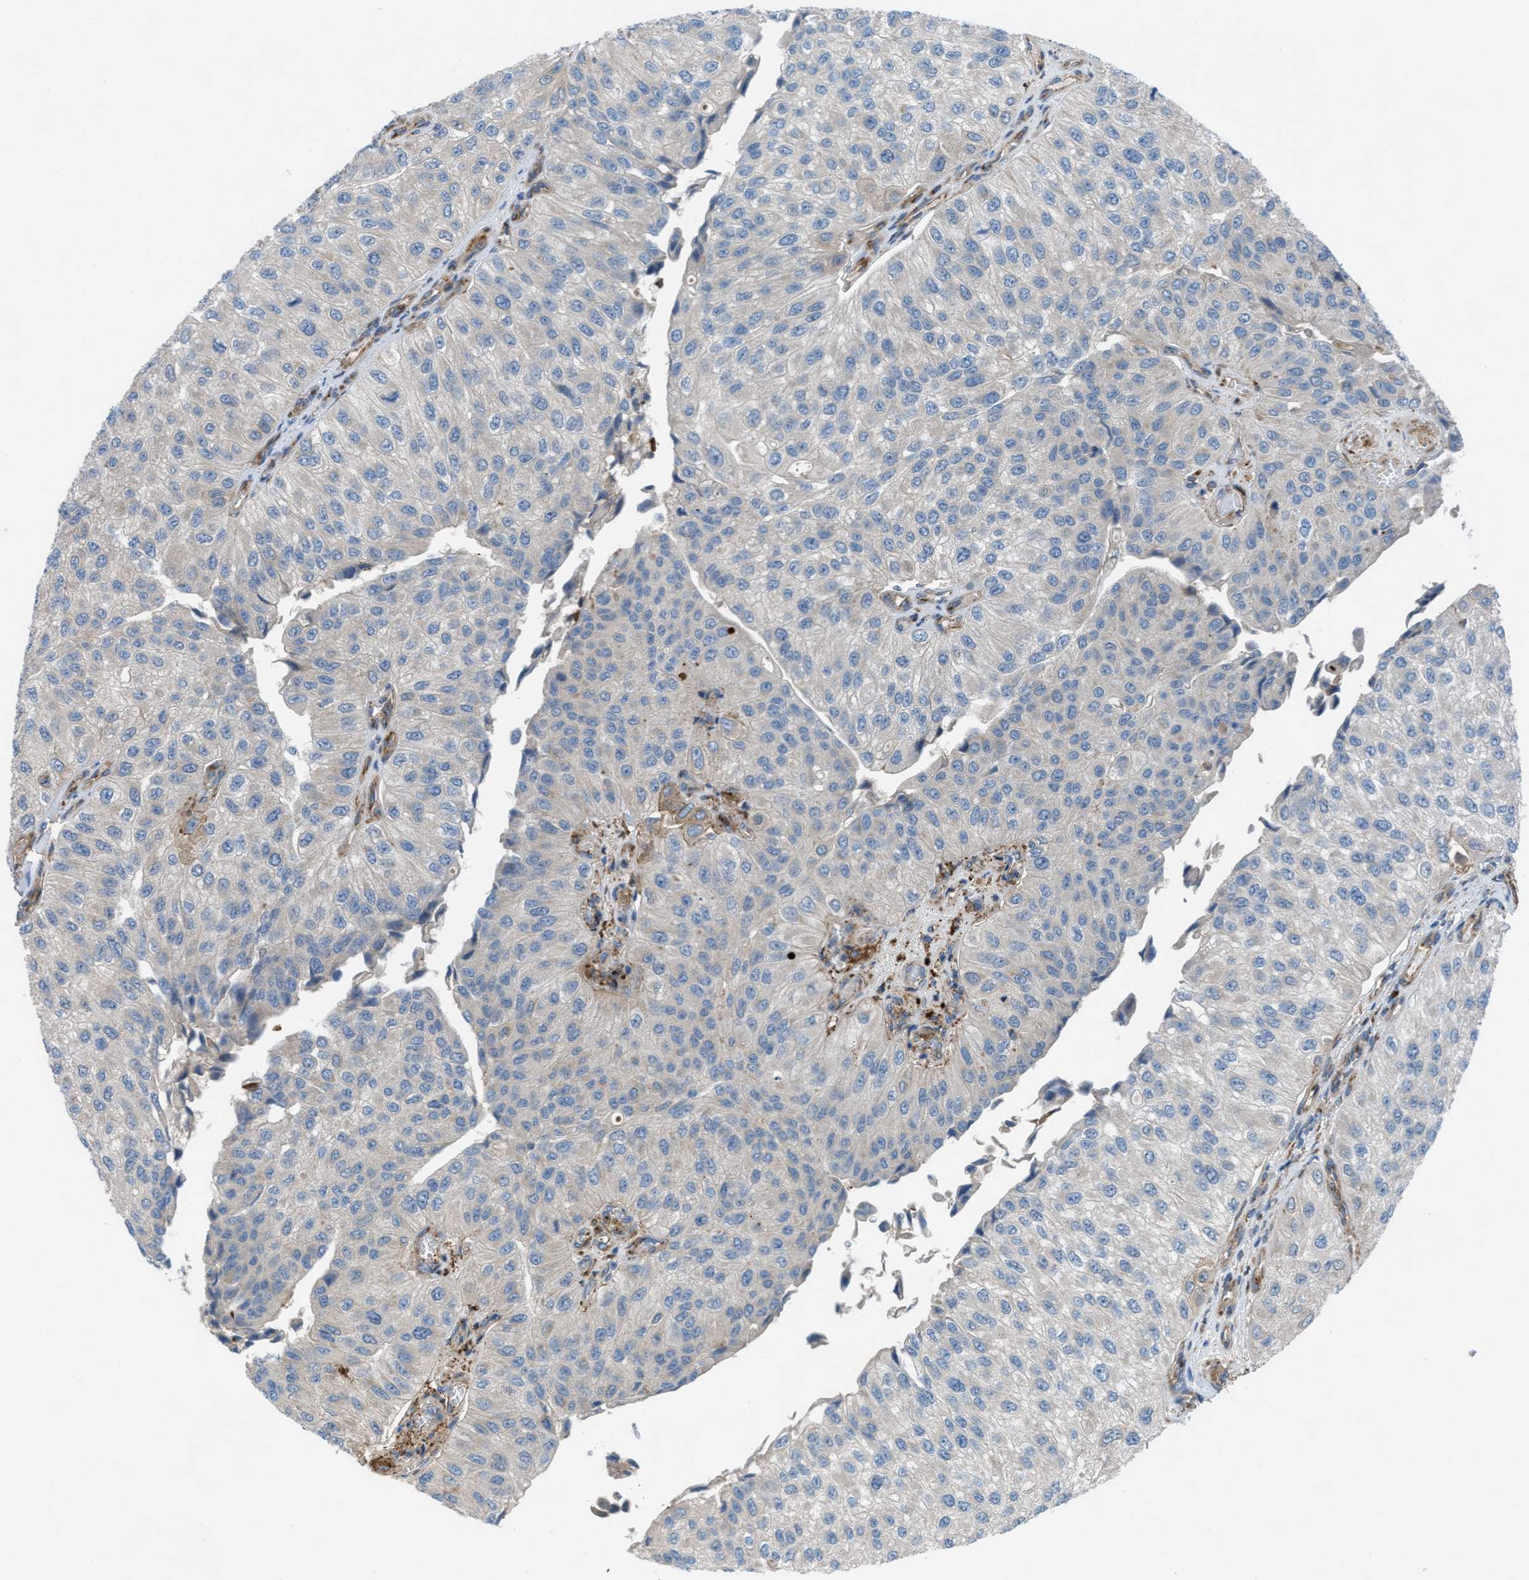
{"staining": {"intensity": "weak", "quantity": "<25%", "location": "cytoplasmic/membranous"}, "tissue": "urothelial cancer", "cell_type": "Tumor cells", "image_type": "cancer", "snomed": [{"axis": "morphology", "description": "Urothelial carcinoma, High grade"}, {"axis": "topography", "description": "Urinary bladder"}], "caption": "A high-resolution photomicrograph shows IHC staining of urothelial carcinoma (high-grade), which reveals no significant expression in tumor cells.", "gene": "SLC6A9", "patient": {"sex": "male", "age": 61}}